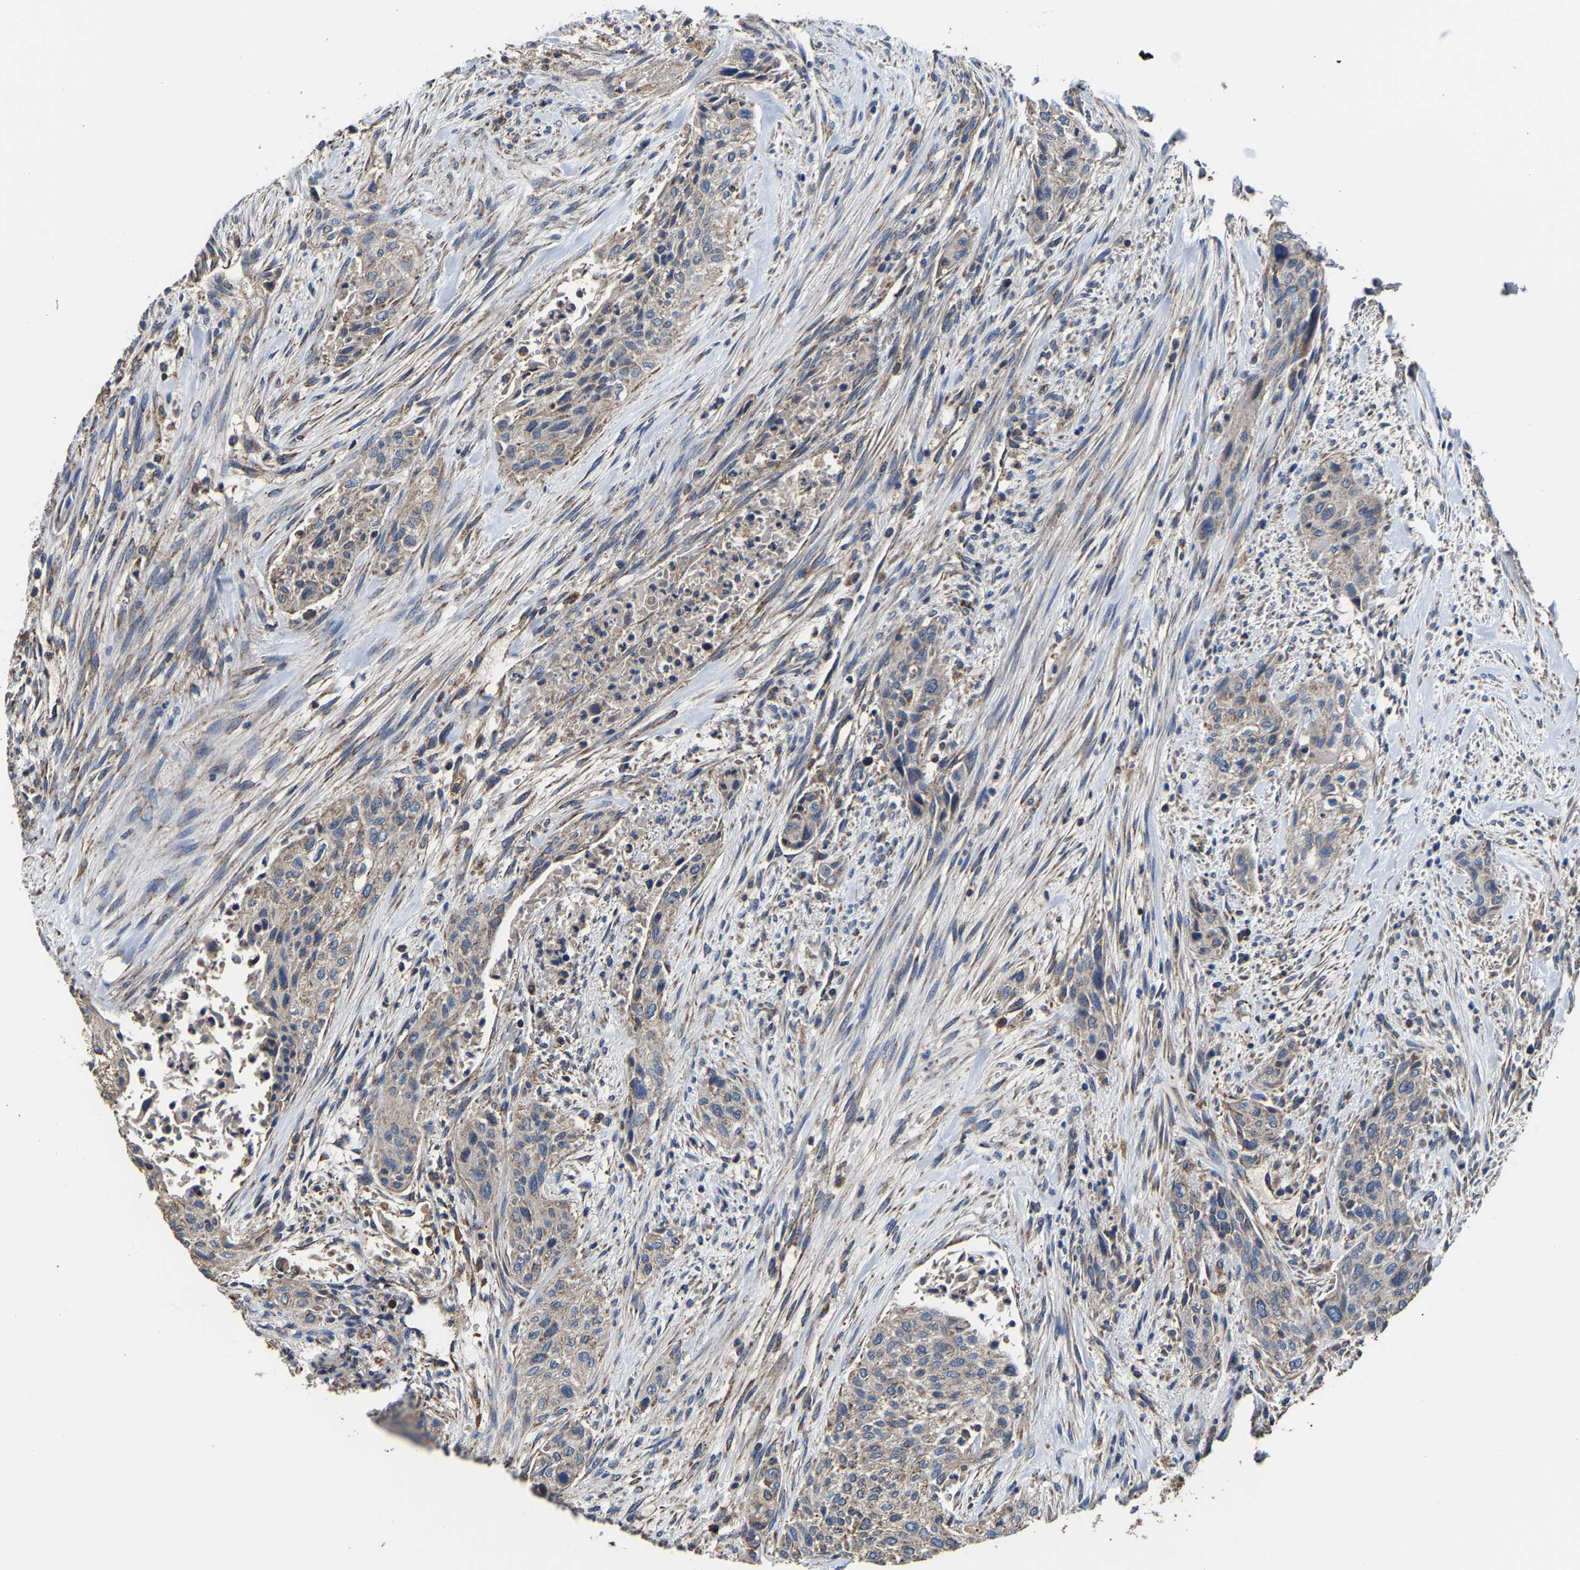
{"staining": {"intensity": "weak", "quantity": ">75%", "location": "cytoplasmic/membranous"}, "tissue": "urothelial cancer", "cell_type": "Tumor cells", "image_type": "cancer", "snomed": [{"axis": "morphology", "description": "Urothelial carcinoma, Low grade"}, {"axis": "morphology", "description": "Urothelial carcinoma, High grade"}, {"axis": "topography", "description": "Urinary bladder"}], "caption": "High-grade urothelial carcinoma stained with DAB (3,3'-diaminobenzidine) IHC demonstrates low levels of weak cytoplasmic/membranous staining in about >75% of tumor cells.", "gene": "ZCCHC7", "patient": {"sex": "male", "age": 35}}